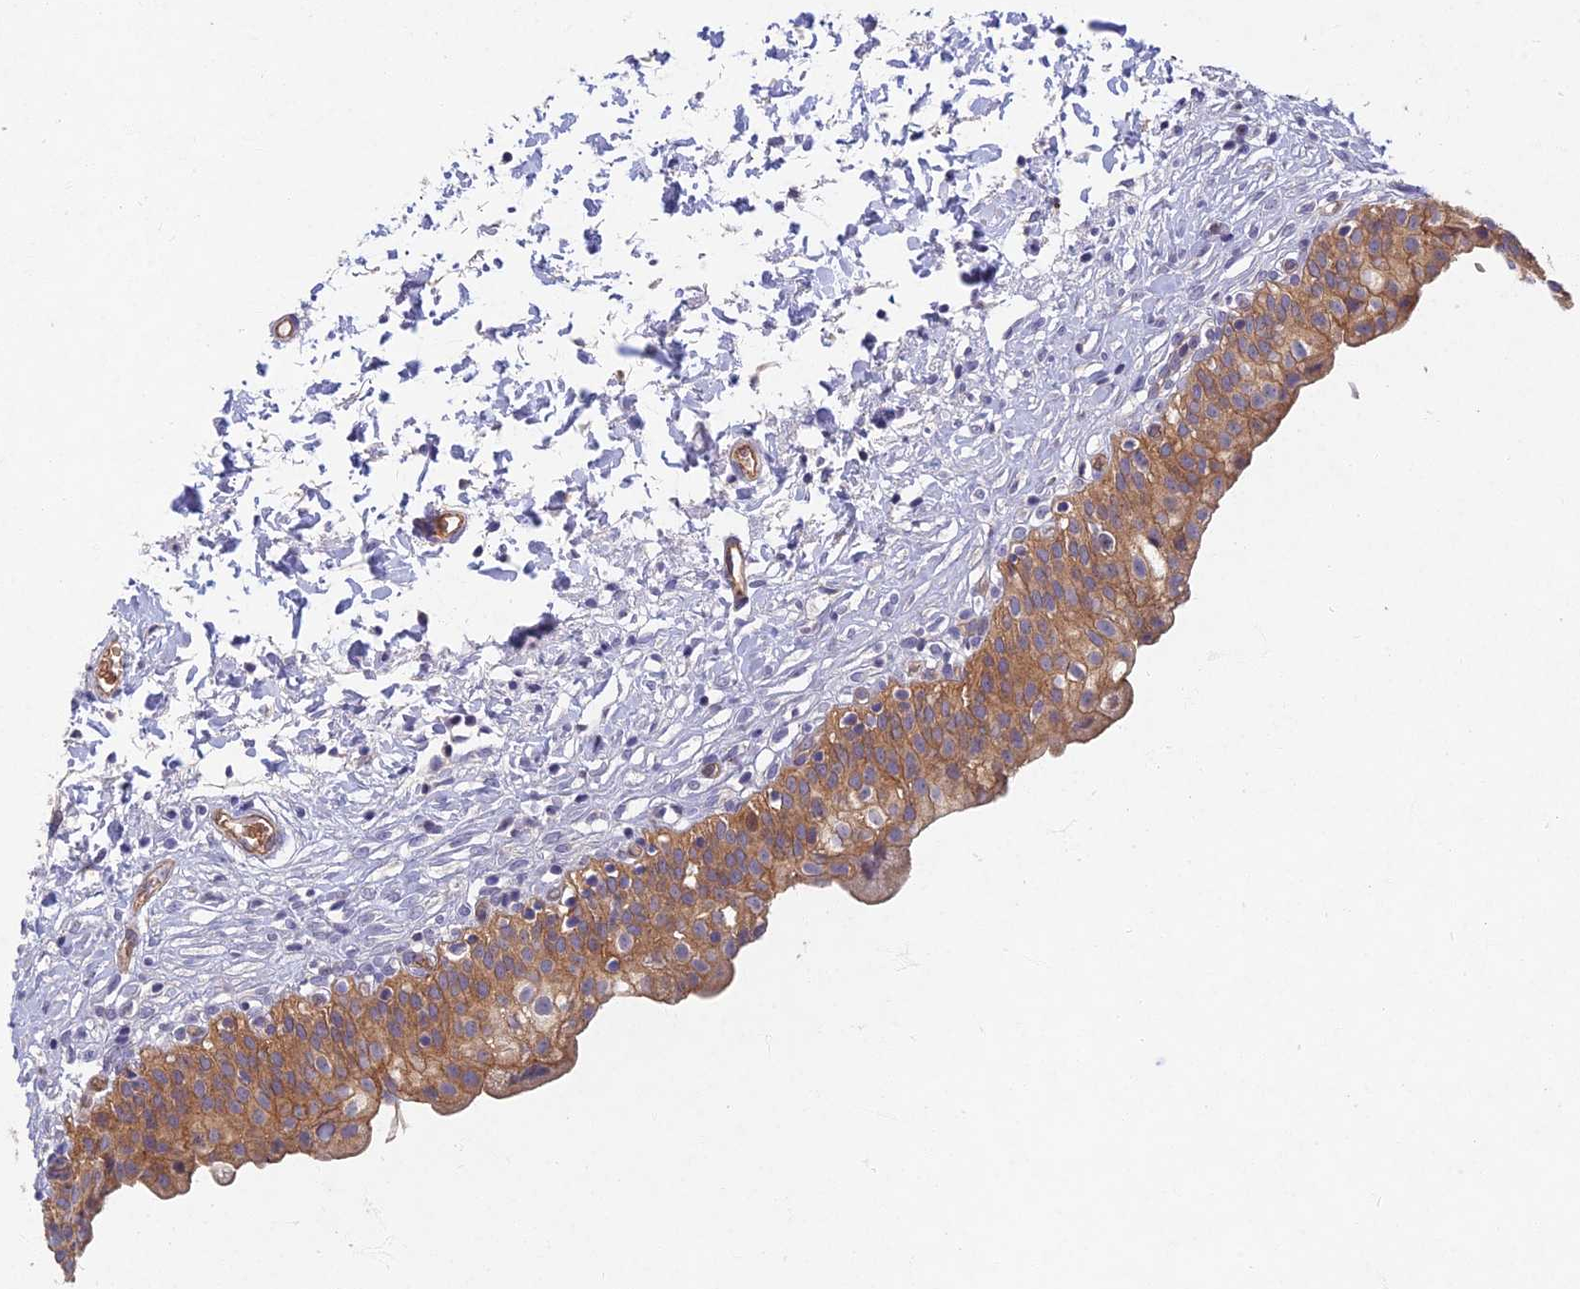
{"staining": {"intensity": "moderate", "quantity": ">75%", "location": "cytoplasmic/membranous"}, "tissue": "urinary bladder", "cell_type": "Urothelial cells", "image_type": "normal", "snomed": [{"axis": "morphology", "description": "Normal tissue, NOS"}, {"axis": "topography", "description": "Urinary bladder"}], "caption": "An IHC image of unremarkable tissue is shown. Protein staining in brown labels moderate cytoplasmic/membranous positivity in urinary bladder within urothelial cells.", "gene": "RHBDL2", "patient": {"sex": "male", "age": 55}}